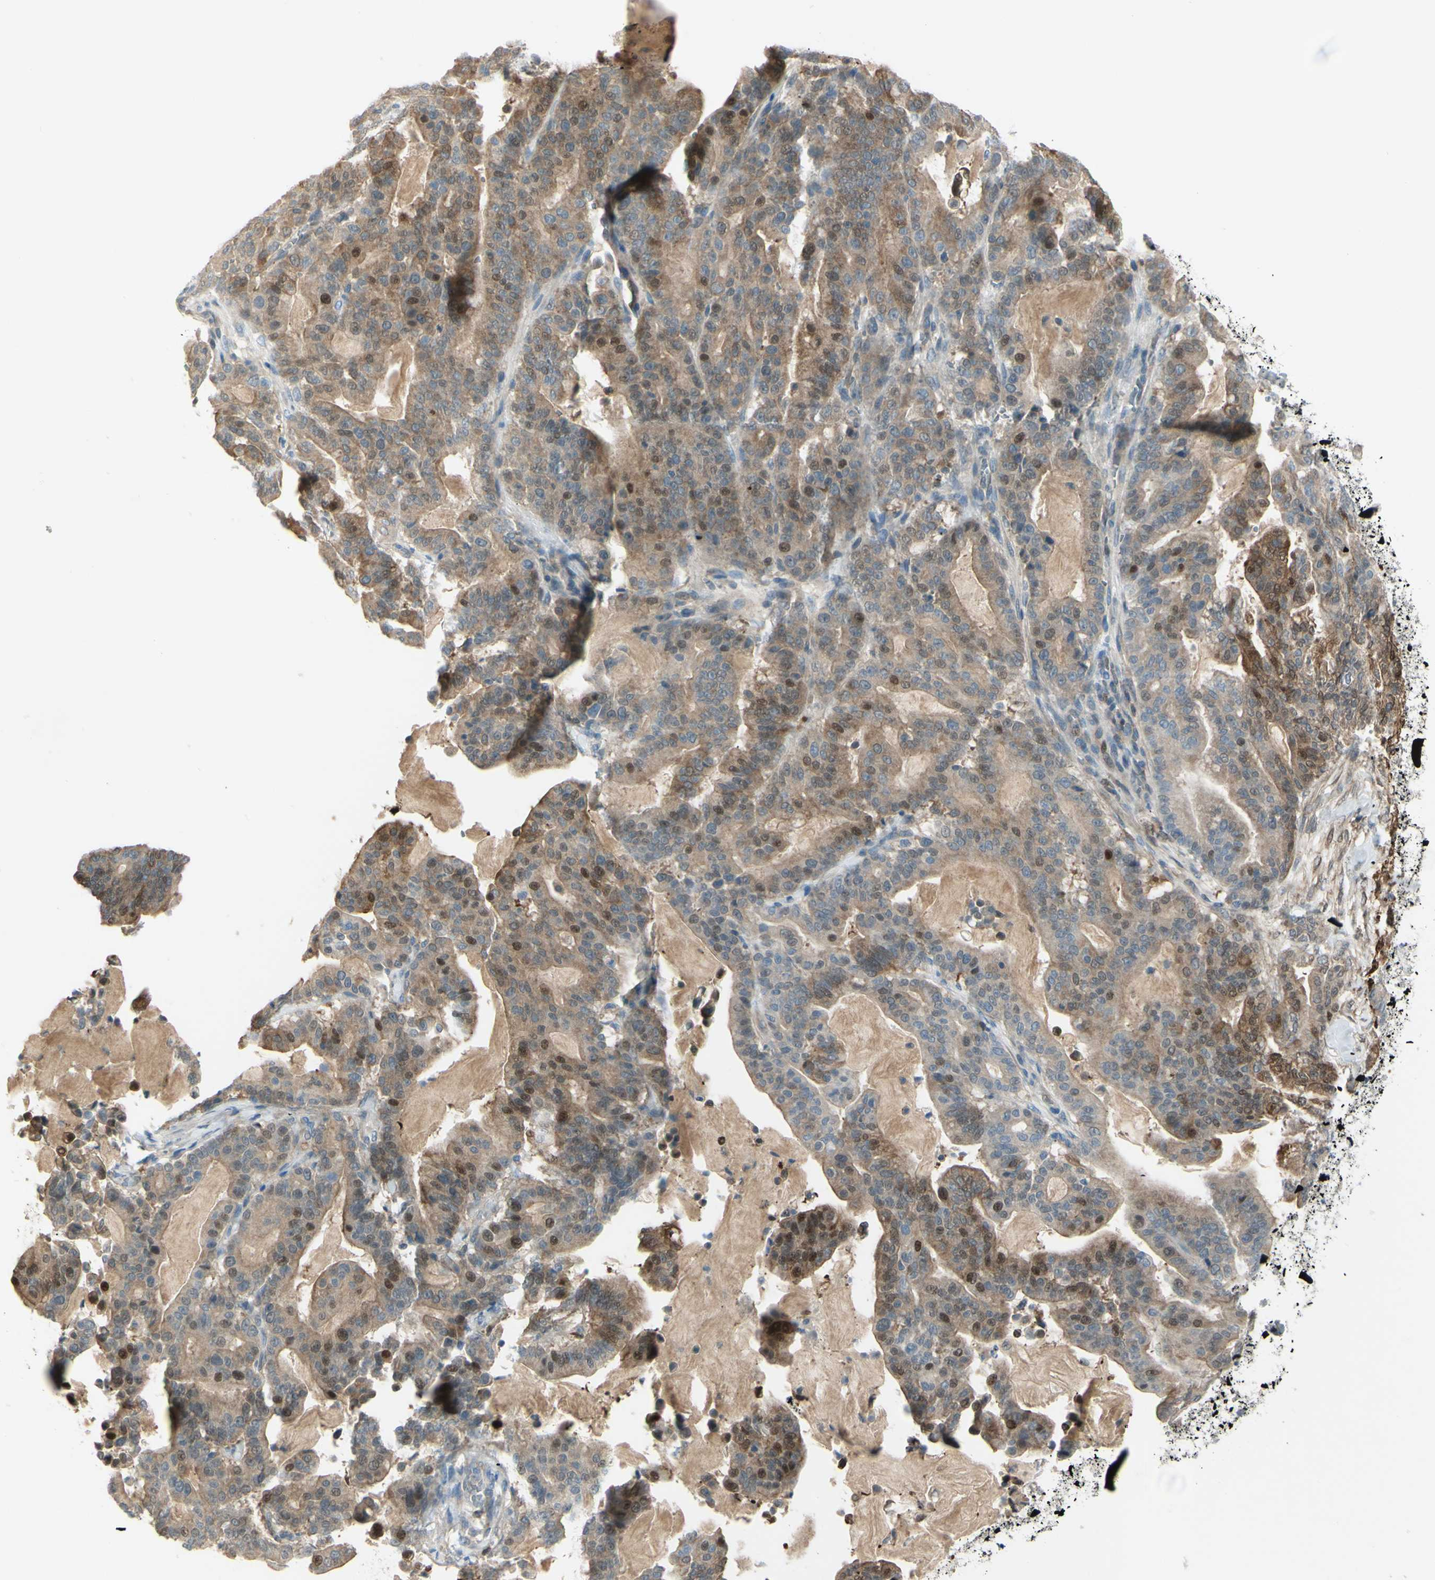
{"staining": {"intensity": "moderate", "quantity": "25%-75%", "location": "cytoplasmic/membranous,nuclear"}, "tissue": "pancreatic cancer", "cell_type": "Tumor cells", "image_type": "cancer", "snomed": [{"axis": "morphology", "description": "Adenocarcinoma, NOS"}, {"axis": "topography", "description": "Pancreas"}], "caption": "Protein staining of pancreatic cancer (adenocarcinoma) tissue displays moderate cytoplasmic/membranous and nuclear expression in approximately 25%-75% of tumor cells.", "gene": "C1orf159", "patient": {"sex": "male", "age": 63}}